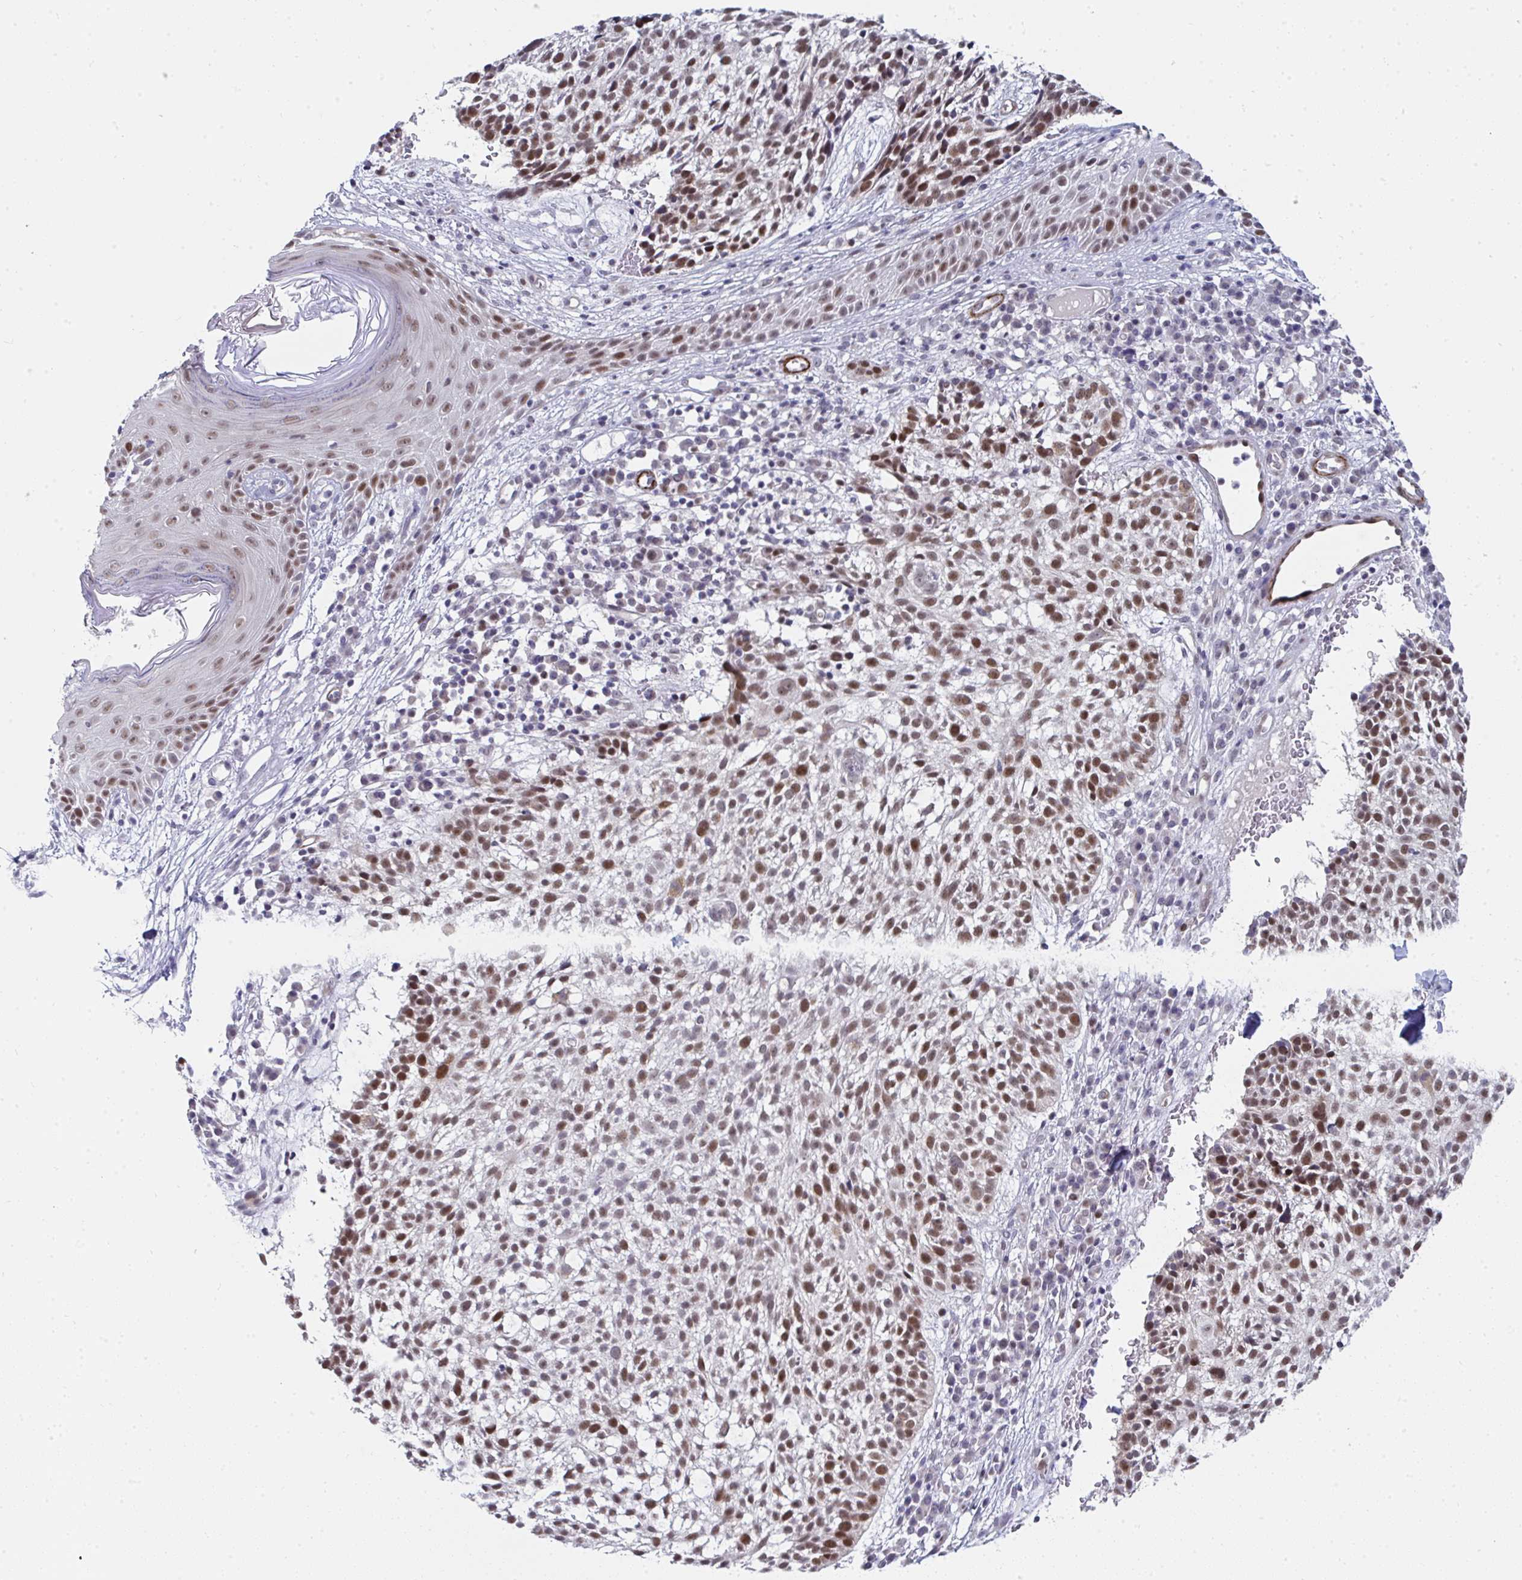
{"staining": {"intensity": "moderate", "quantity": "25%-75%", "location": "nuclear"}, "tissue": "skin cancer", "cell_type": "Tumor cells", "image_type": "cancer", "snomed": [{"axis": "morphology", "description": "Basal cell carcinoma"}, {"axis": "topography", "description": "Skin"}, {"axis": "topography", "description": "Skin of scalp"}], "caption": "Skin basal cell carcinoma stained with DAB IHC demonstrates medium levels of moderate nuclear positivity in about 25%-75% of tumor cells. (Stains: DAB in brown, nuclei in blue, Microscopy: brightfield microscopy at high magnification).", "gene": "GINS2", "patient": {"sex": "female", "age": 45}}